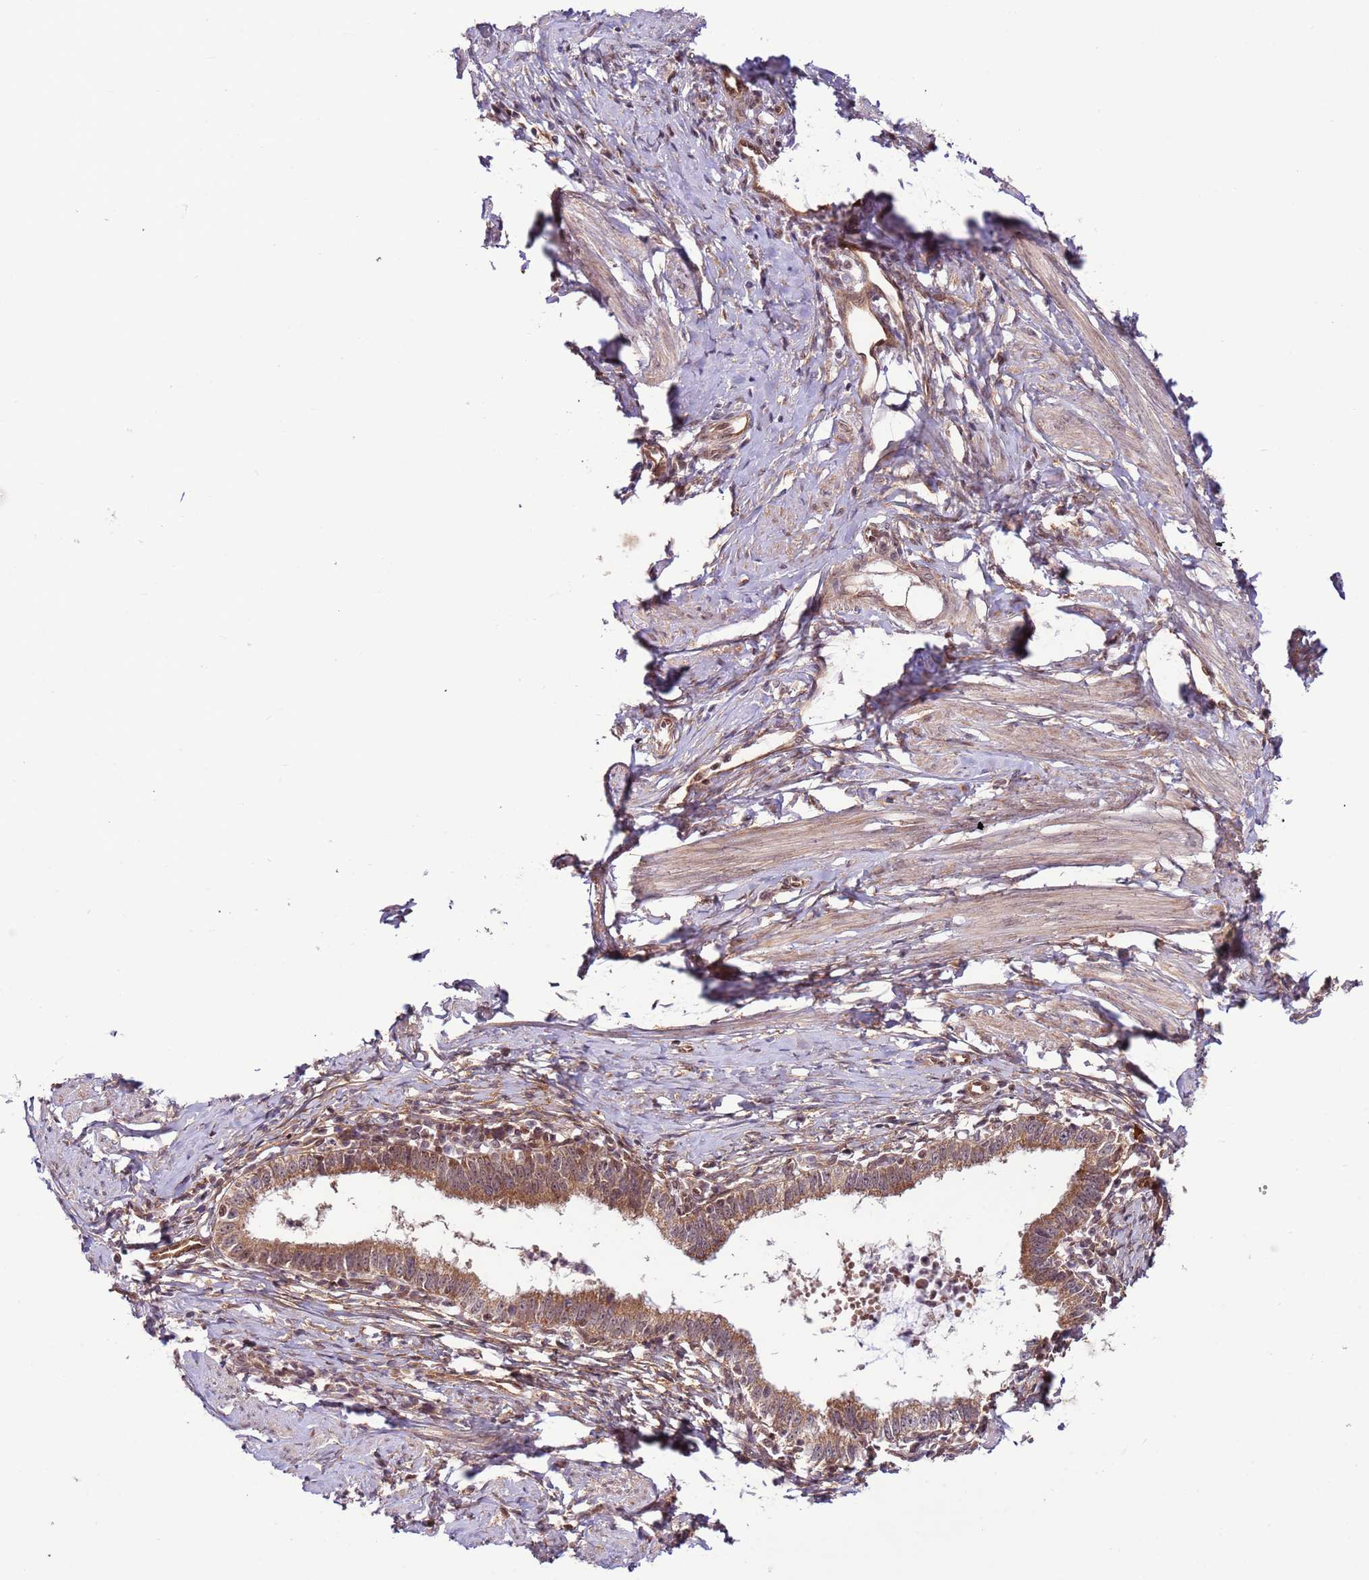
{"staining": {"intensity": "moderate", "quantity": ">75%", "location": "cytoplasmic/membranous"}, "tissue": "cervical cancer", "cell_type": "Tumor cells", "image_type": "cancer", "snomed": [{"axis": "morphology", "description": "Adenocarcinoma, NOS"}, {"axis": "topography", "description": "Cervix"}], "caption": "Adenocarcinoma (cervical) stained with a brown dye exhibits moderate cytoplasmic/membranous positive positivity in approximately >75% of tumor cells.", "gene": "DCAF4", "patient": {"sex": "female", "age": 36}}